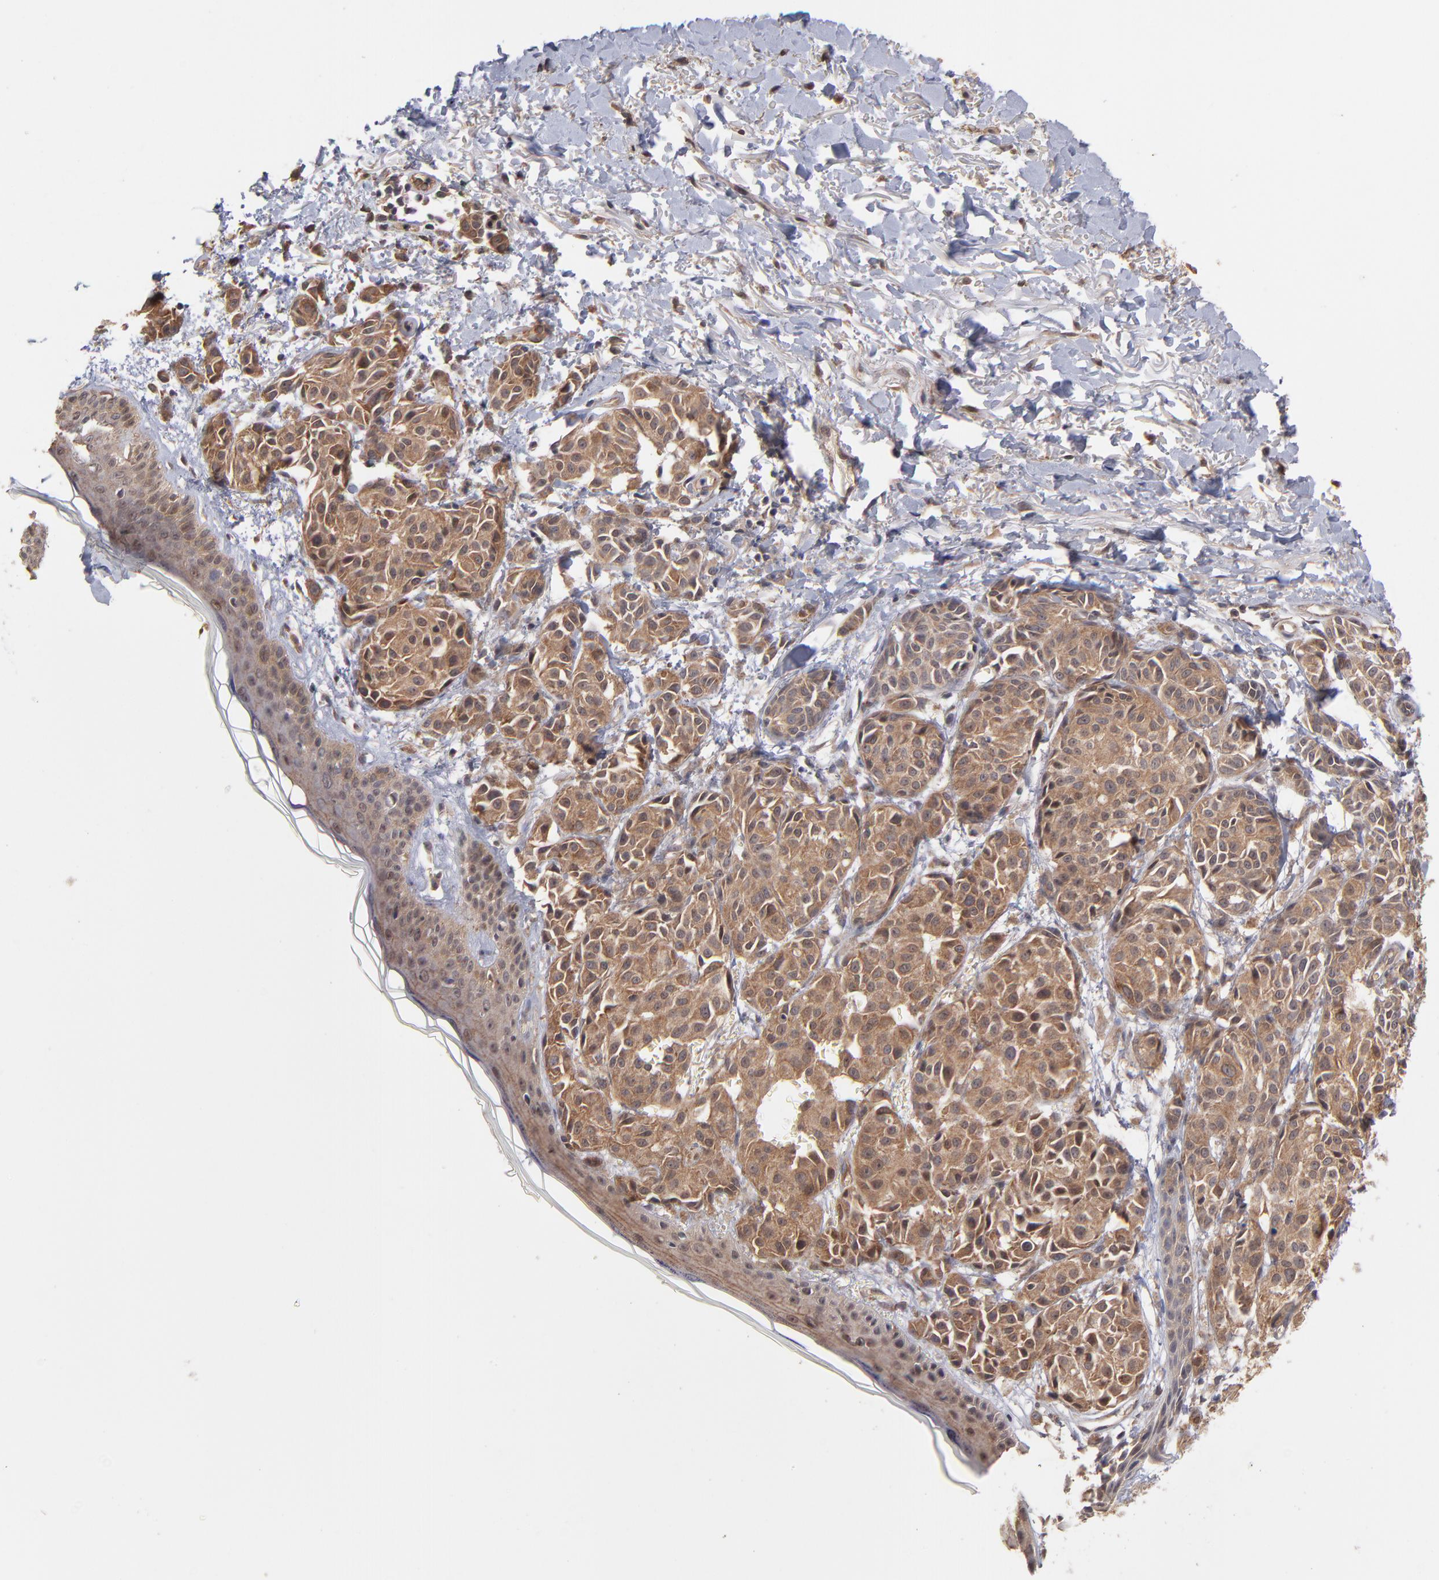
{"staining": {"intensity": "moderate", "quantity": ">75%", "location": "cytoplasmic/membranous"}, "tissue": "melanoma", "cell_type": "Tumor cells", "image_type": "cancer", "snomed": [{"axis": "morphology", "description": "Malignant melanoma, NOS"}, {"axis": "topography", "description": "Skin"}], "caption": "Protein expression analysis of human melanoma reveals moderate cytoplasmic/membranous expression in approximately >75% of tumor cells.", "gene": "STAP2", "patient": {"sex": "male", "age": 76}}